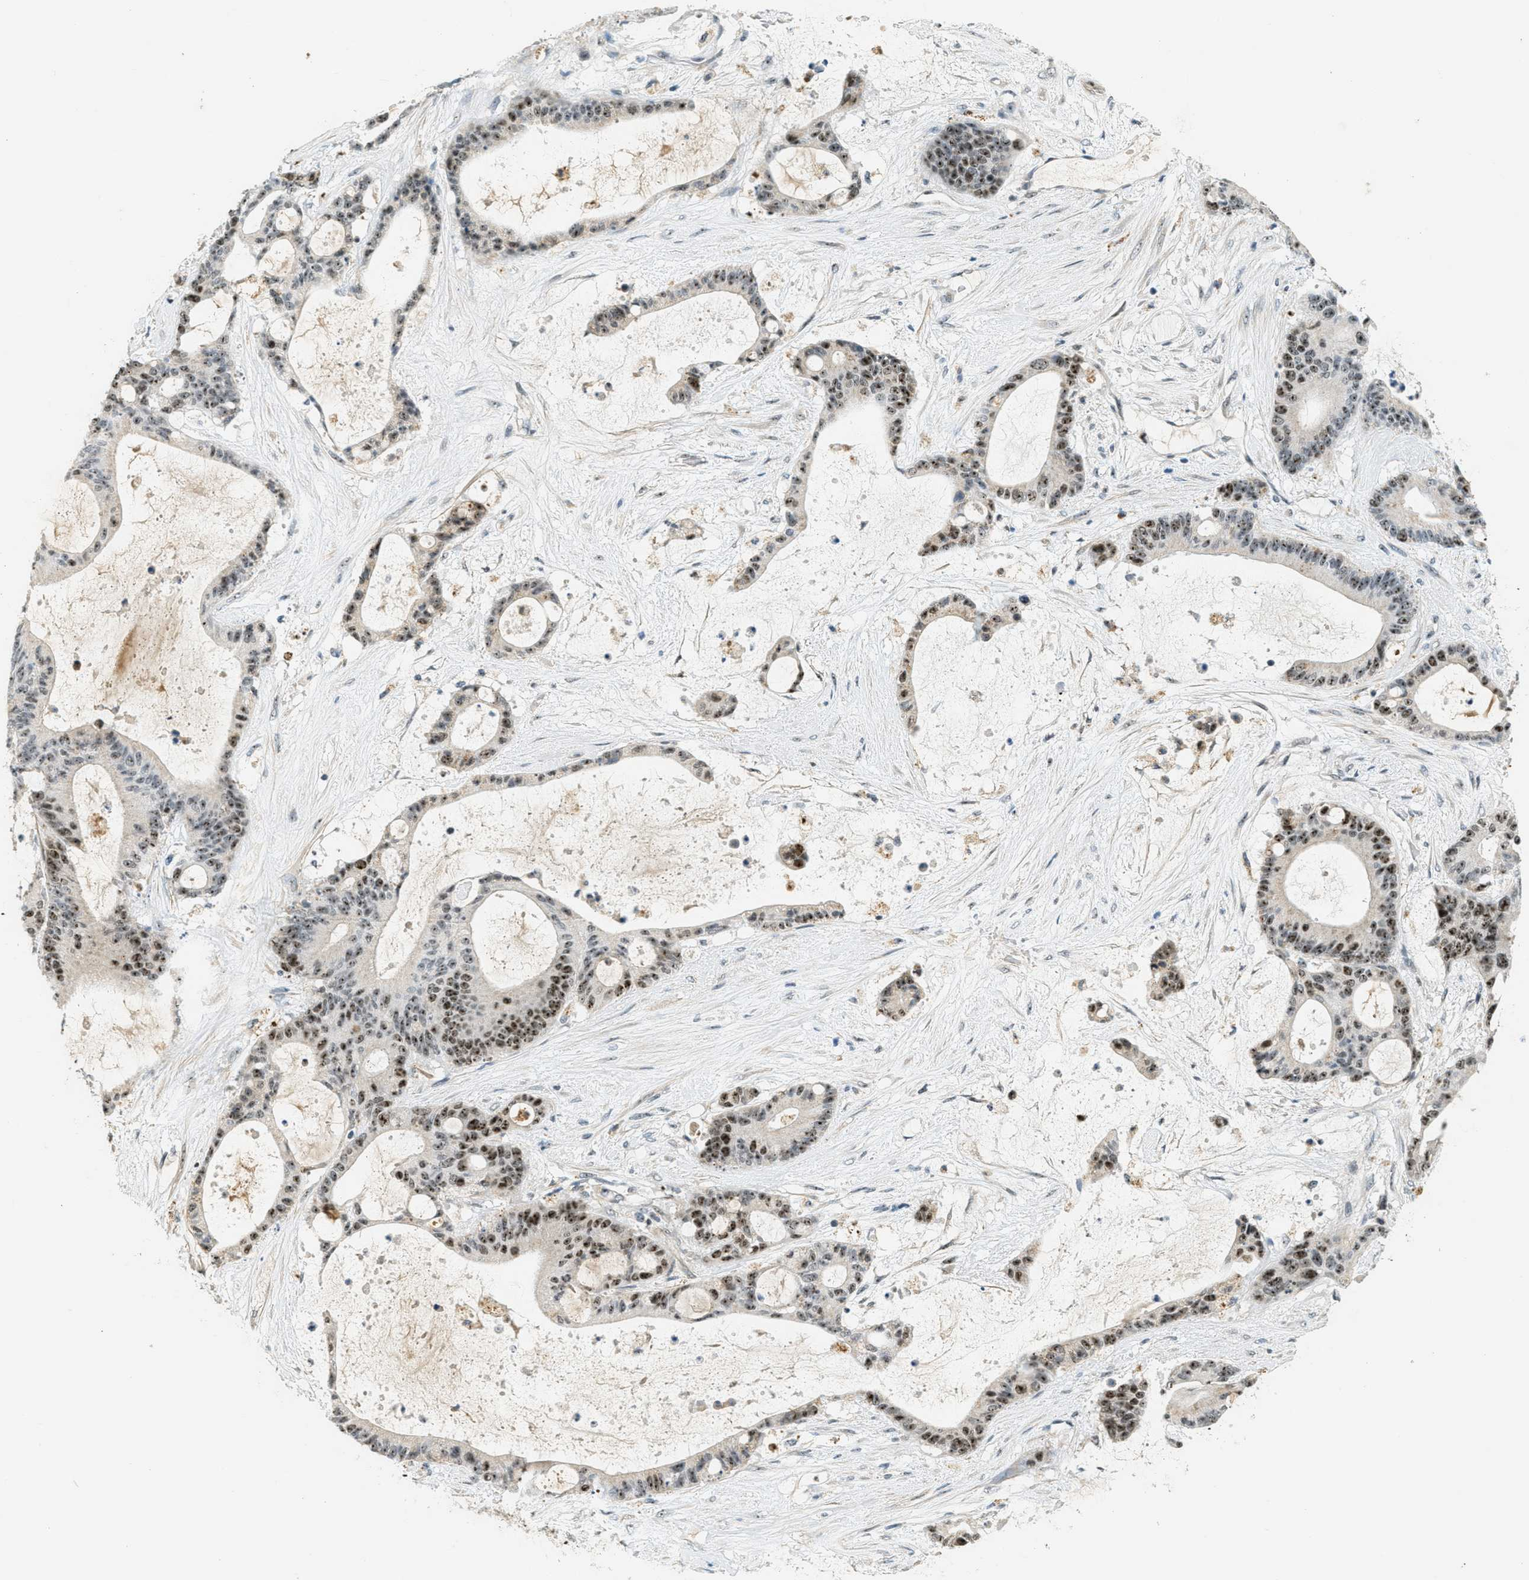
{"staining": {"intensity": "moderate", "quantity": ">75%", "location": "nuclear"}, "tissue": "liver cancer", "cell_type": "Tumor cells", "image_type": "cancer", "snomed": [{"axis": "morphology", "description": "Cholangiocarcinoma"}, {"axis": "topography", "description": "Liver"}], "caption": "The immunohistochemical stain labels moderate nuclear positivity in tumor cells of liver cancer tissue. Using DAB (3,3'-diaminobenzidine) (brown) and hematoxylin (blue) stains, captured at high magnification using brightfield microscopy.", "gene": "DDX47", "patient": {"sex": "female", "age": 73}}